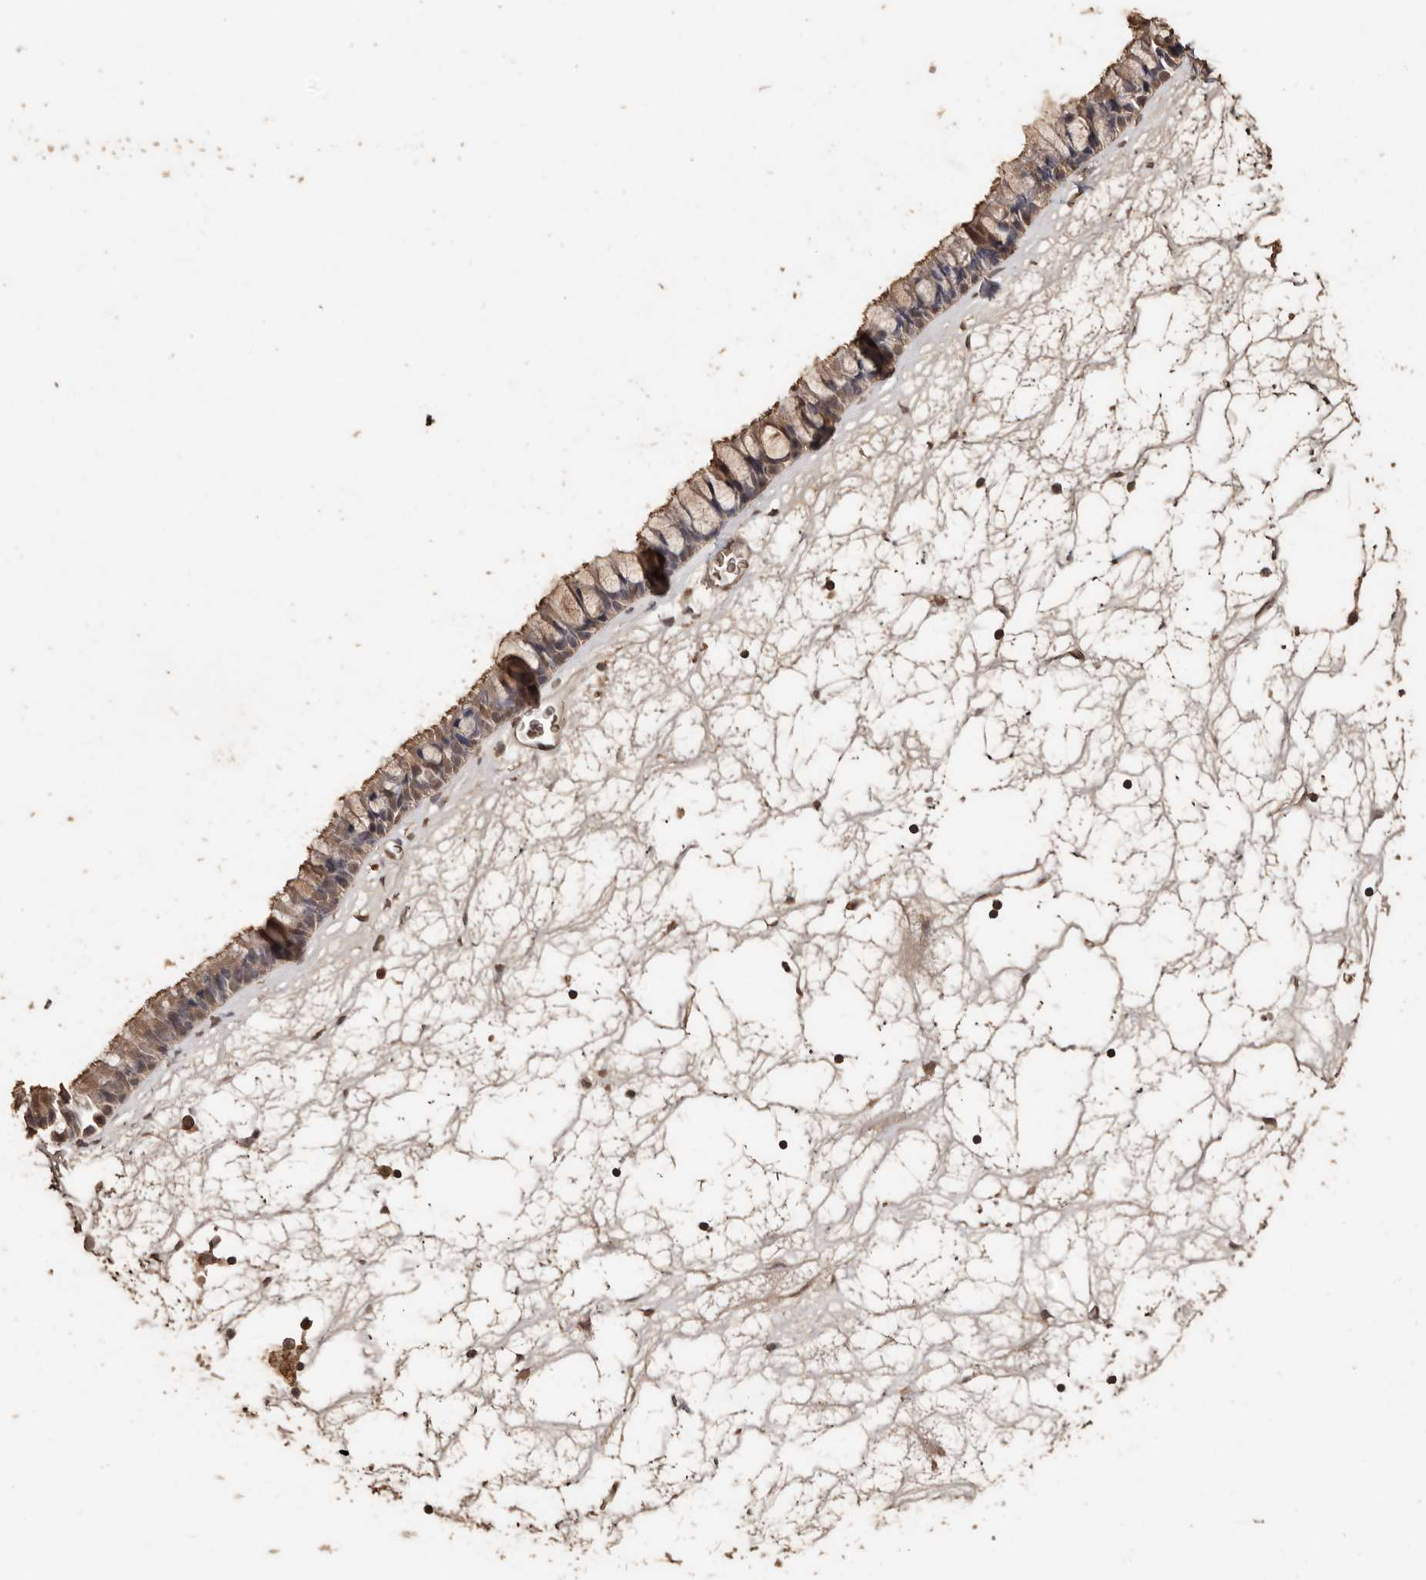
{"staining": {"intensity": "moderate", "quantity": "25%-75%", "location": "cytoplasmic/membranous"}, "tissue": "nasopharynx", "cell_type": "Respiratory epithelial cells", "image_type": "normal", "snomed": [{"axis": "morphology", "description": "Normal tissue, NOS"}, {"axis": "topography", "description": "Nasopharynx"}], "caption": "DAB (3,3'-diaminobenzidine) immunohistochemical staining of unremarkable human nasopharynx demonstrates moderate cytoplasmic/membranous protein positivity in approximately 25%-75% of respiratory epithelial cells. (IHC, brightfield microscopy, high magnification).", "gene": "PKDCC", "patient": {"sex": "male", "age": 64}}